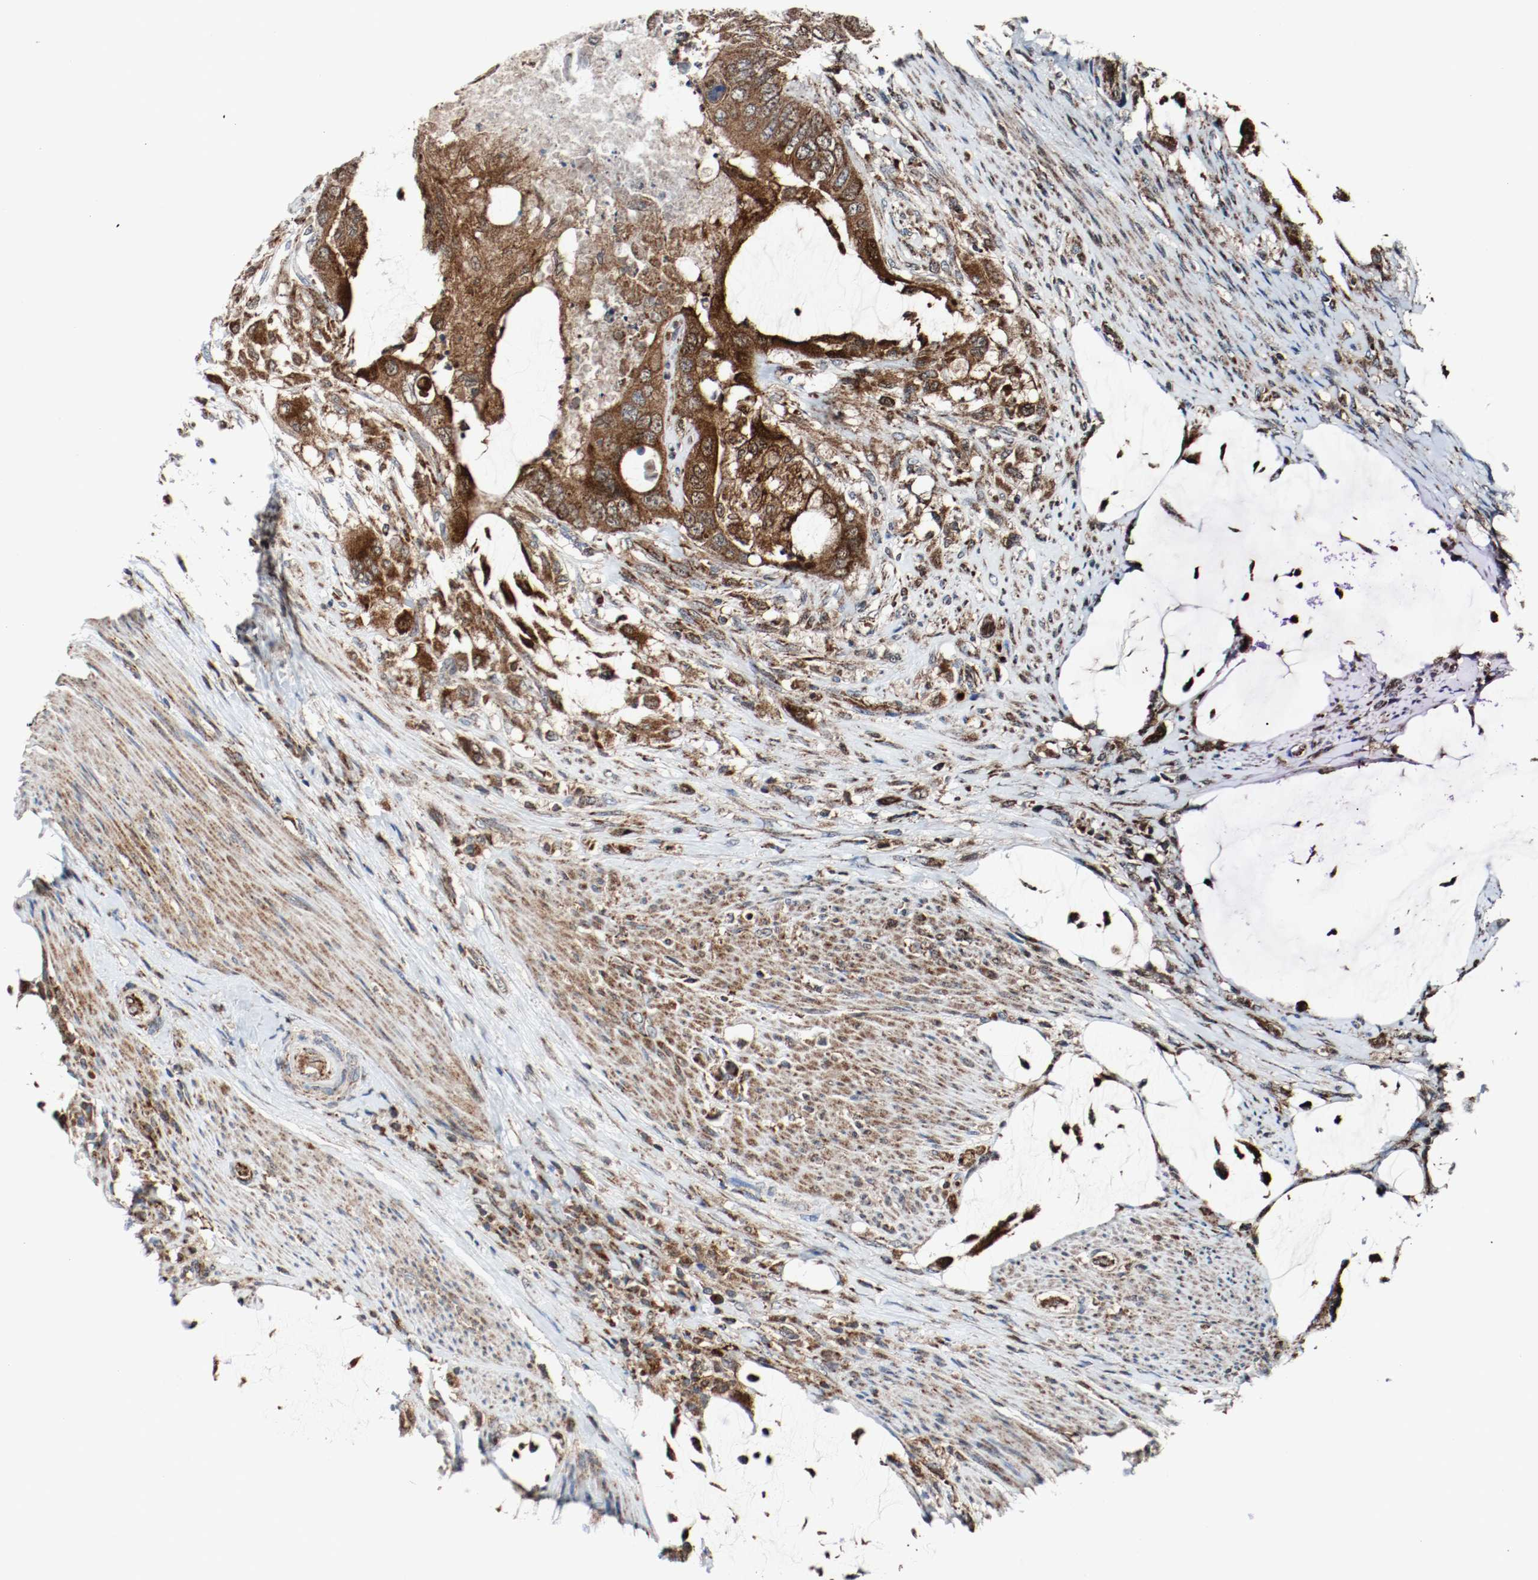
{"staining": {"intensity": "strong", "quantity": ">75%", "location": "cytoplasmic/membranous"}, "tissue": "colorectal cancer", "cell_type": "Tumor cells", "image_type": "cancer", "snomed": [{"axis": "morphology", "description": "Adenocarcinoma, NOS"}, {"axis": "topography", "description": "Rectum"}], "caption": "Immunohistochemical staining of colorectal adenocarcinoma reveals strong cytoplasmic/membranous protein staining in approximately >75% of tumor cells.", "gene": "TXNRD1", "patient": {"sex": "female", "age": 77}}